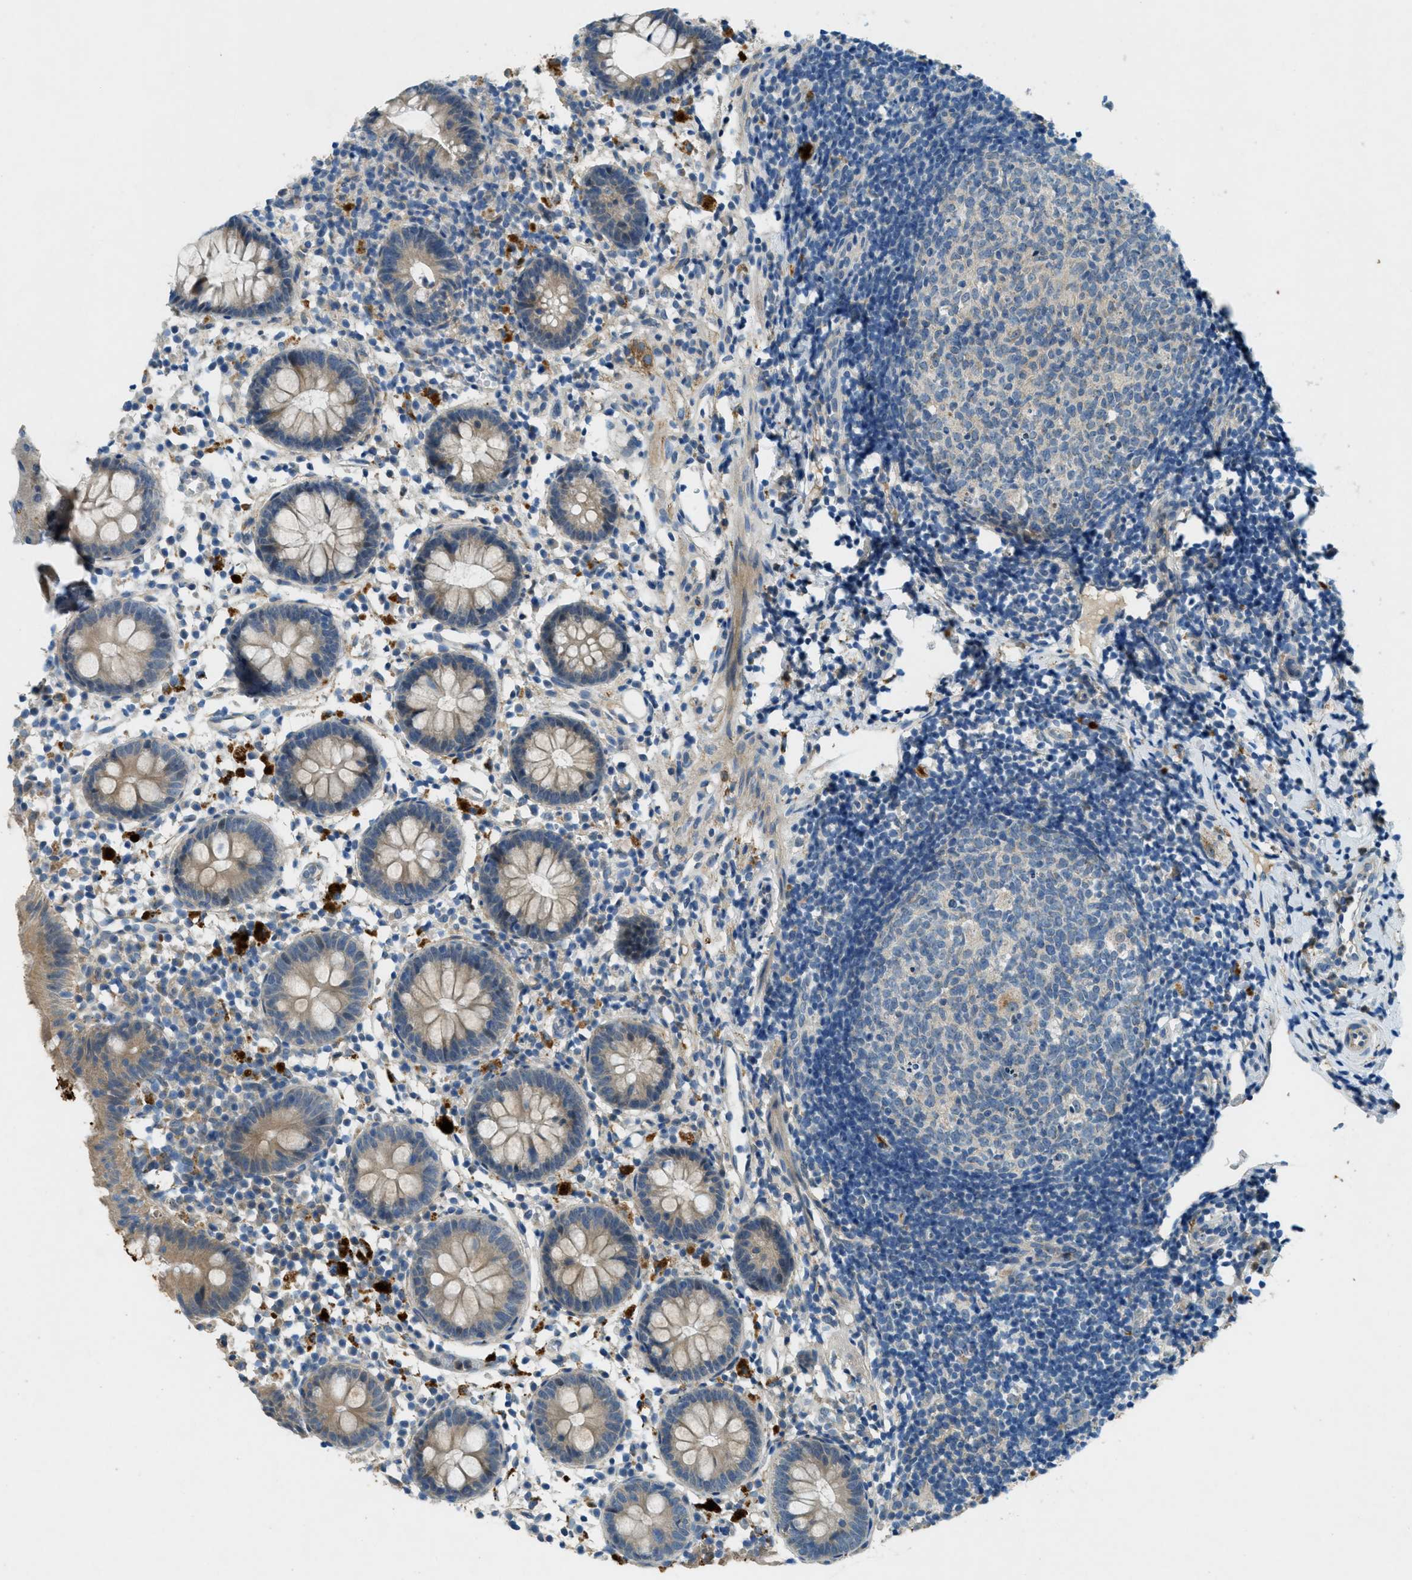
{"staining": {"intensity": "weak", "quantity": ">75%", "location": "cytoplasmic/membranous"}, "tissue": "appendix", "cell_type": "Glandular cells", "image_type": "normal", "snomed": [{"axis": "morphology", "description": "Normal tissue, NOS"}, {"axis": "topography", "description": "Appendix"}], "caption": "Immunohistochemical staining of unremarkable appendix shows low levels of weak cytoplasmic/membranous expression in approximately >75% of glandular cells. The staining is performed using DAB brown chromogen to label protein expression. The nuclei are counter-stained blue using hematoxylin.", "gene": "SNX14", "patient": {"sex": "female", "age": 20}}